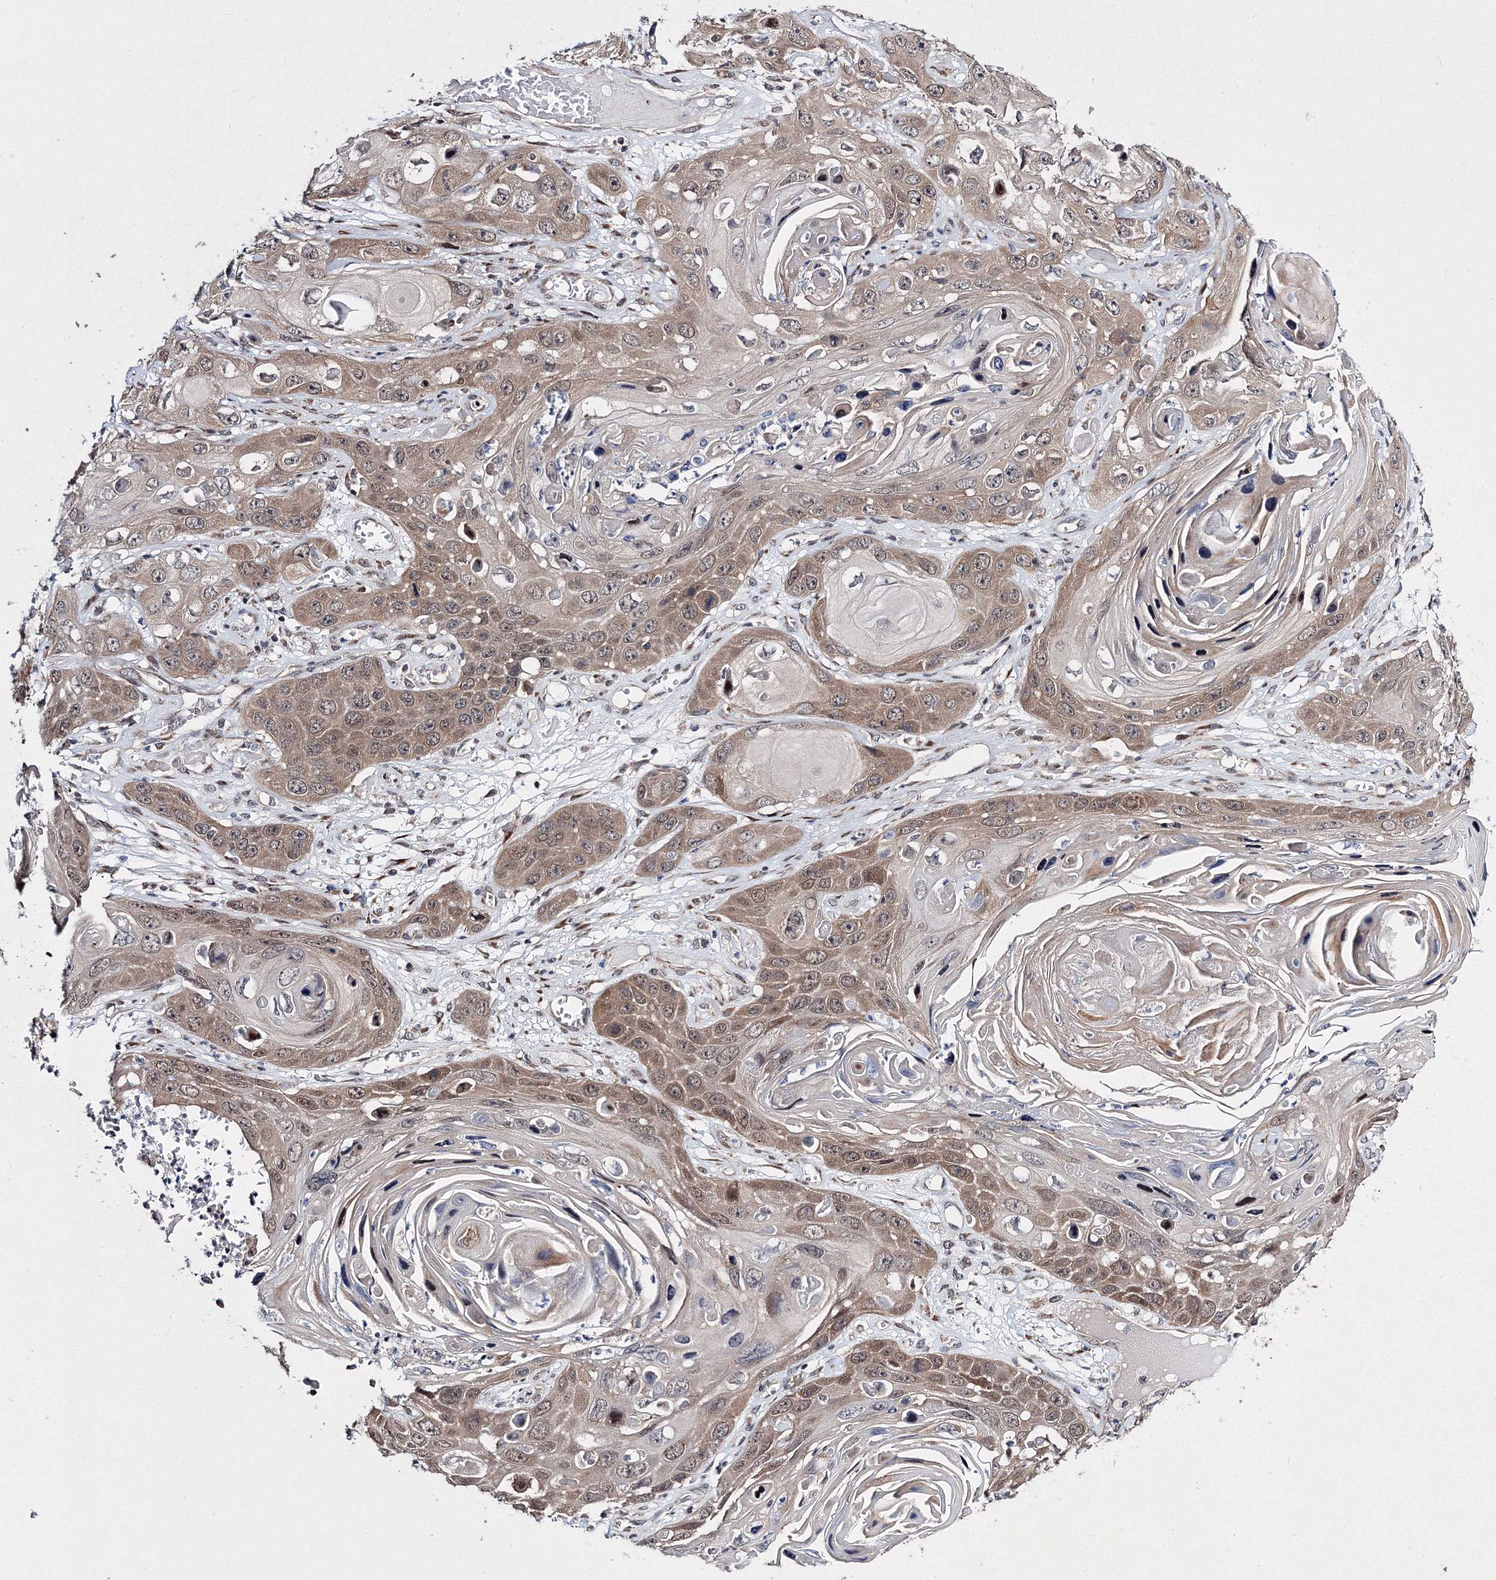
{"staining": {"intensity": "moderate", "quantity": ">75%", "location": "cytoplasmic/membranous,nuclear"}, "tissue": "skin cancer", "cell_type": "Tumor cells", "image_type": "cancer", "snomed": [{"axis": "morphology", "description": "Squamous cell carcinoma, NOS"}, {"axis": "topography", "description": "Skin"}], "caption": "Immunohistochemistry (DAB (3,3'-diaminobenzidine)) staining of human skin cancer (squamous cell carcinoma) demonstrates moderate cytoplasmic/membranous and nuclear protein positivity in approximately >75% of tumor cells. Ihc stains the protein of interest in brown and the nuclei are stained blue.", "gene": "GPN1", "patient": {"sex": "male", "age": 55}}